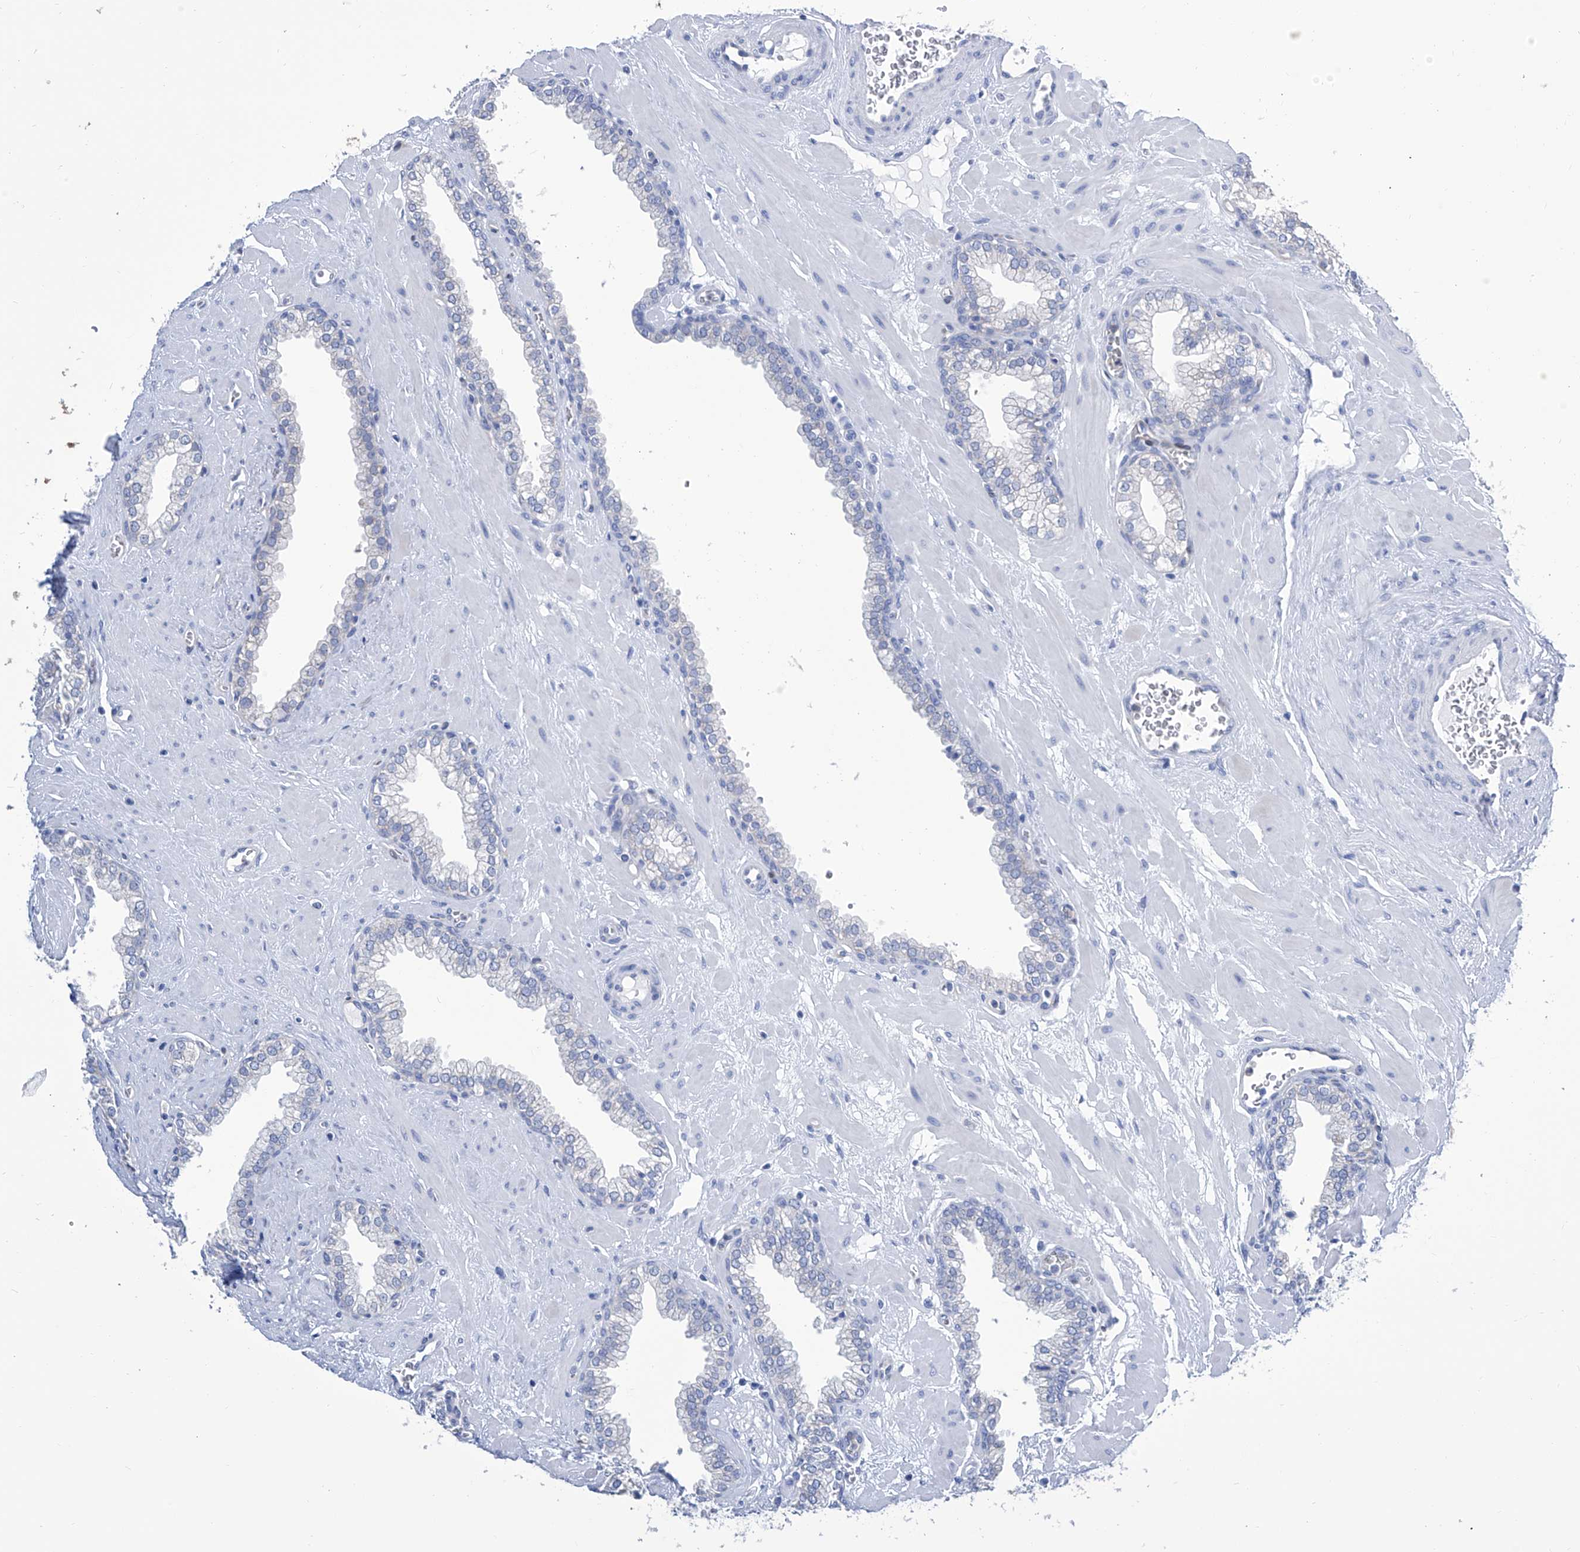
{"staining": {"intensity": "negative", "quantity": "none", "location": "none"}, "tissue": "prostate", "cell_type": "Glandular cells", "image_type": "normal", "snomed": [{"axis": "morphology", "description": "Normal tissue, NOS"}, {"axis": "morphology", "description": "Urothelial carcinoma, Low grade"}, {"axis": "topography", "description": "Urinary bladder"}, {"axis": "topography", "description": "Prostate"}], "caption": "The photomicrograph demonstrates no significant positivity in glandular cells of prostate.", "gene": "IMPA2", "patient": {"sex": "male", "age": 60}}